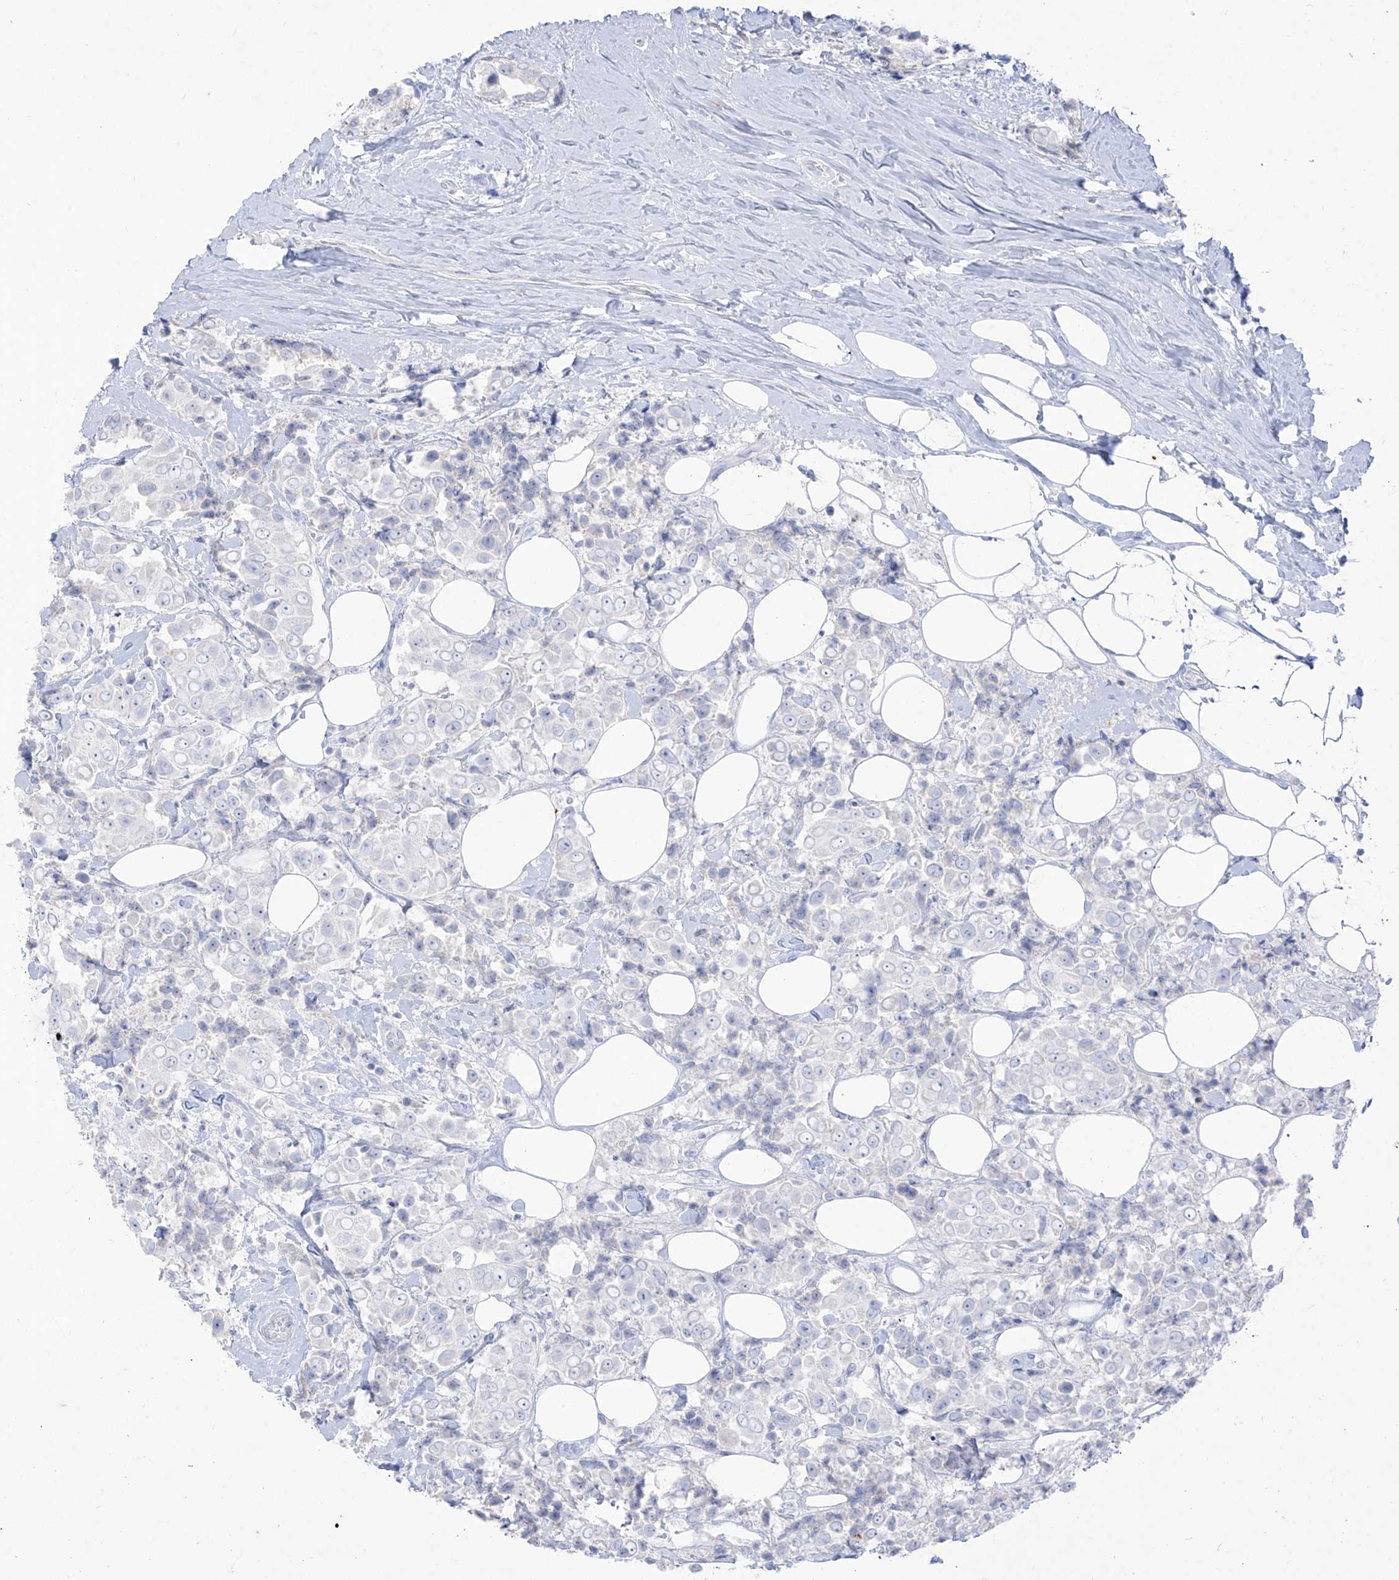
{"staining": {"intensity": "negative", "quantity": "none", "location": "none"}, "tissue": "breast cancer", "cell_type": "Tumor cells", "image_type": "cancer", "snomed": [{"axis": "morphology", "description": "Normal tissue, NOS"}, {"axis": "morphology", "description": "Duct carcinoma"}, {"axis": "topography", "description": "Breast"}], "caption": "DAB (3,3'-diaminobenzidine) immunohistochemical staining of human breast cancer (intraductal carcinoma) demonstrates no significant positivity in tumor cells.", "gene": "TGM4", "patient": {"sex": "female", "age": 39}}